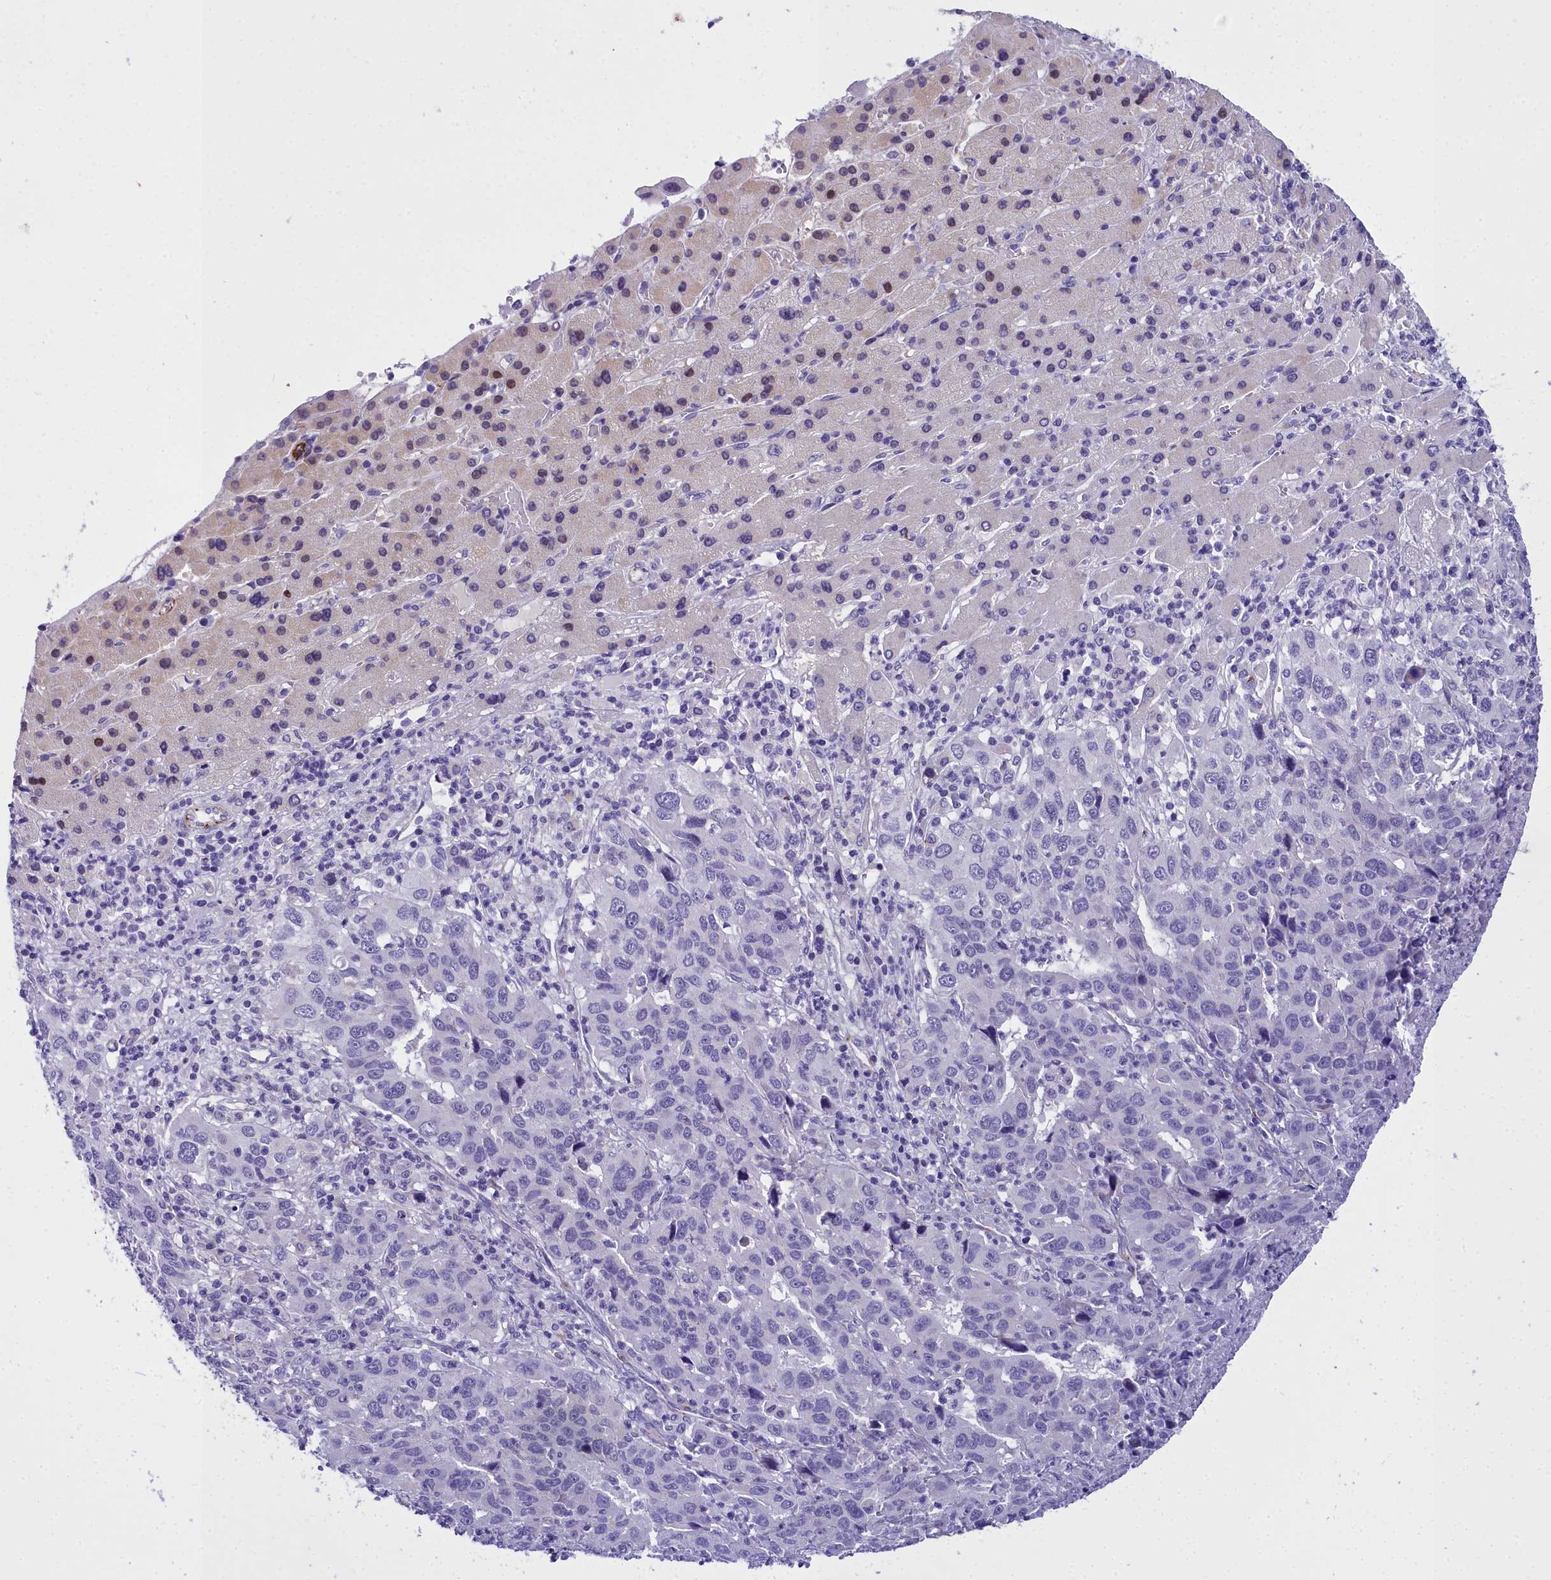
{"staining": {"intensity": "negative", "quantity": "none", "location": "none"}, "tissue": "liver cancer", "cell_type": "Tumor cells", "image_type": "cancer", "snomed": [{"axis": "morphology", "description": "Carcinoma, Hepatocellular, NOS"}, {"axis": "topography", "description": "Liver"}], "caption": "Liver cancer was stained to show a protein in brown. There is no significant positivity in tumor cells. (DAB (3,3'-diaminobenzidine) immunohistochemistry with hematoxylin counter stain).", "gene": "TIMM22", "patient": {"sex": "male", "age": 63}}